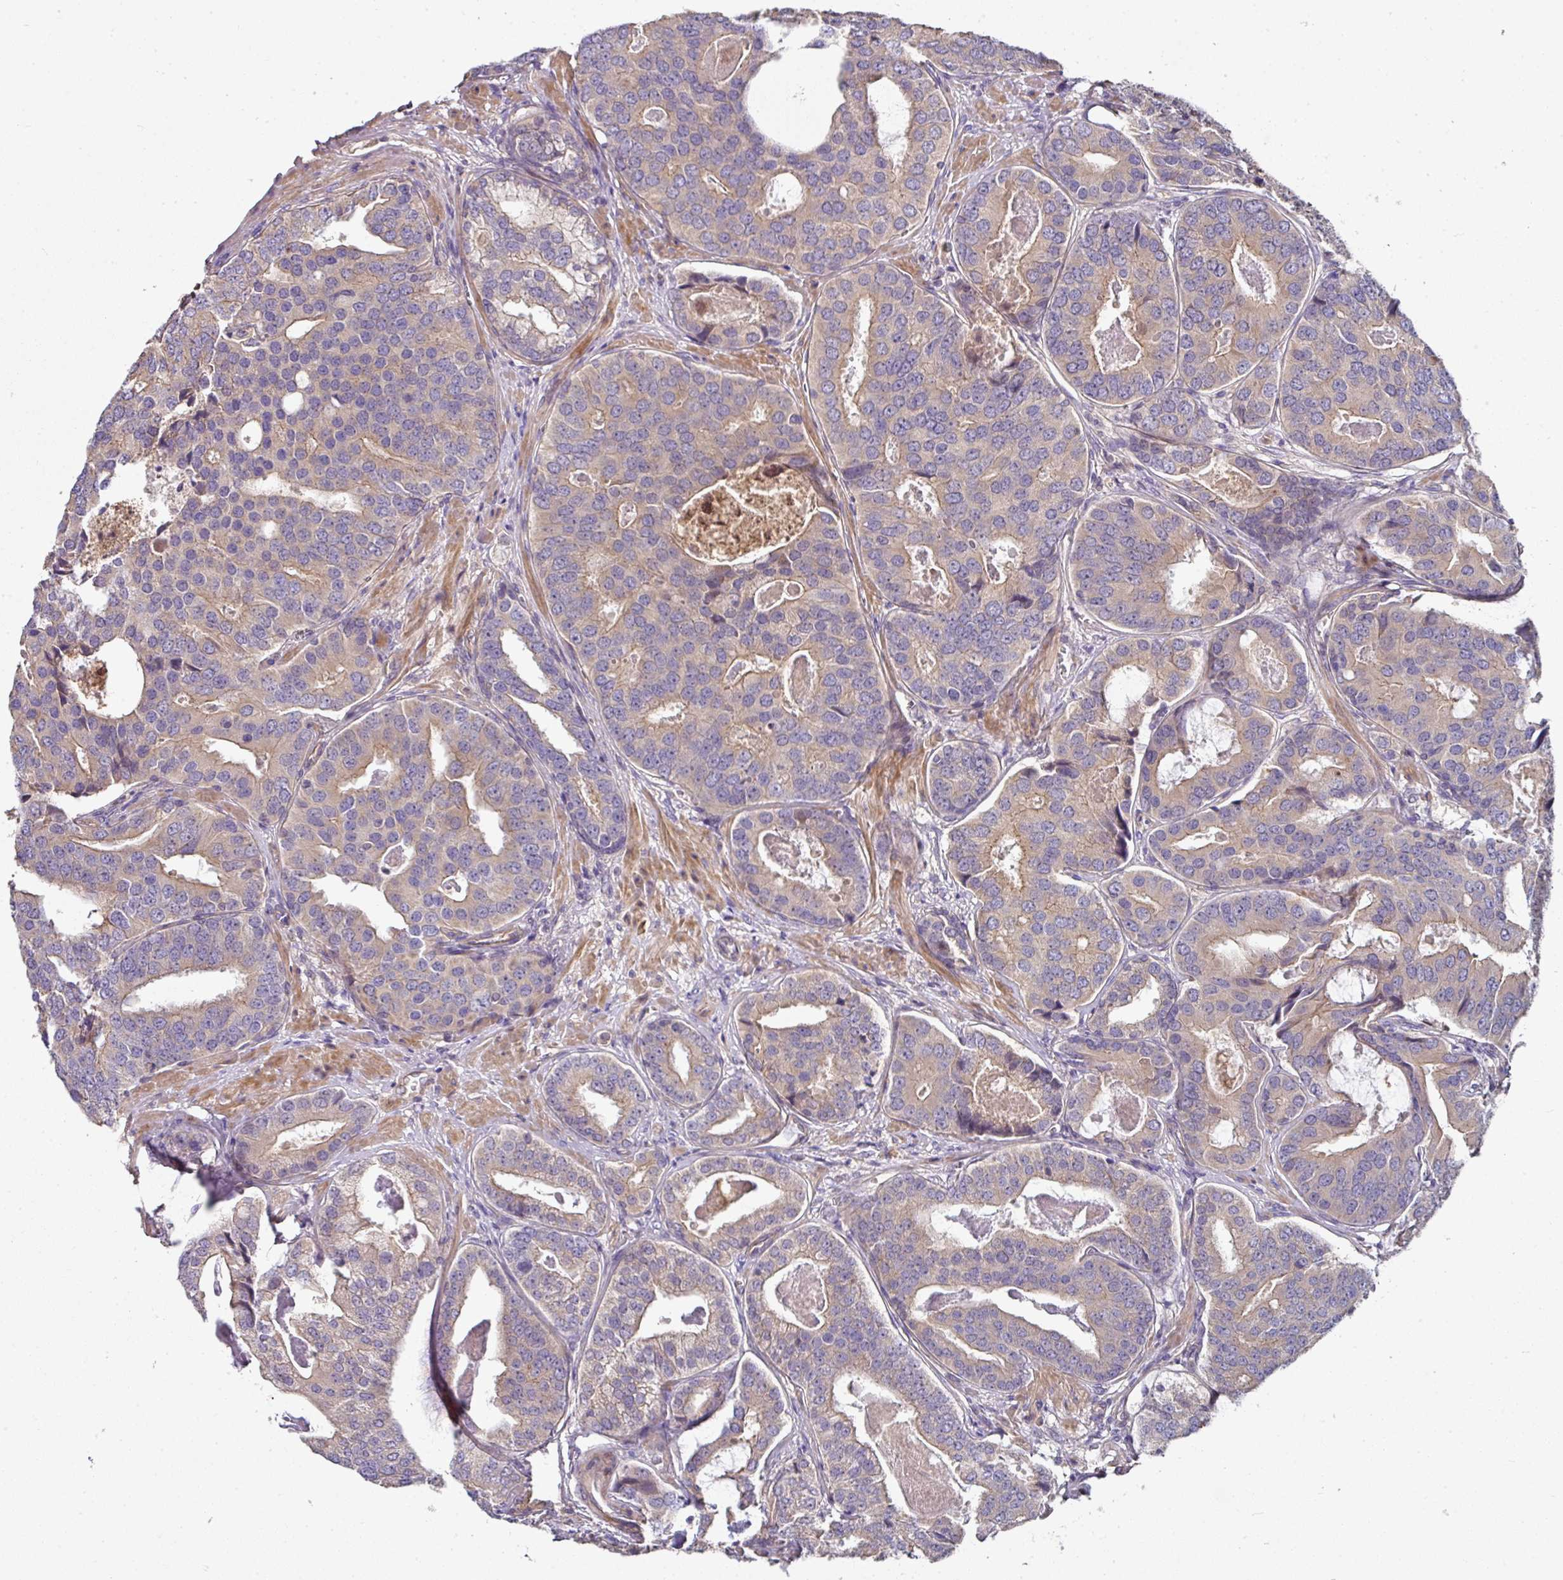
{"staining": {"intensity": "weak", "quantity": "<25%", "location": "cytoplasmic/membranous"}, "tissue": "prostate cancer", "cell_type": "Tumor cells", "image_type": "cancer", "snomed": [{"axis": "morphology", "description": "Adenocarcinoma, High grade"}, {"axis": "topography", "description": "Prostate"}], "caption": "Immunohistochemical staining of human prostate high-grade adenocarcinoma displays no significant staining in tumor cells.", "gene": "C4orf48", "patient": {"sex": "male", "age": 71}}